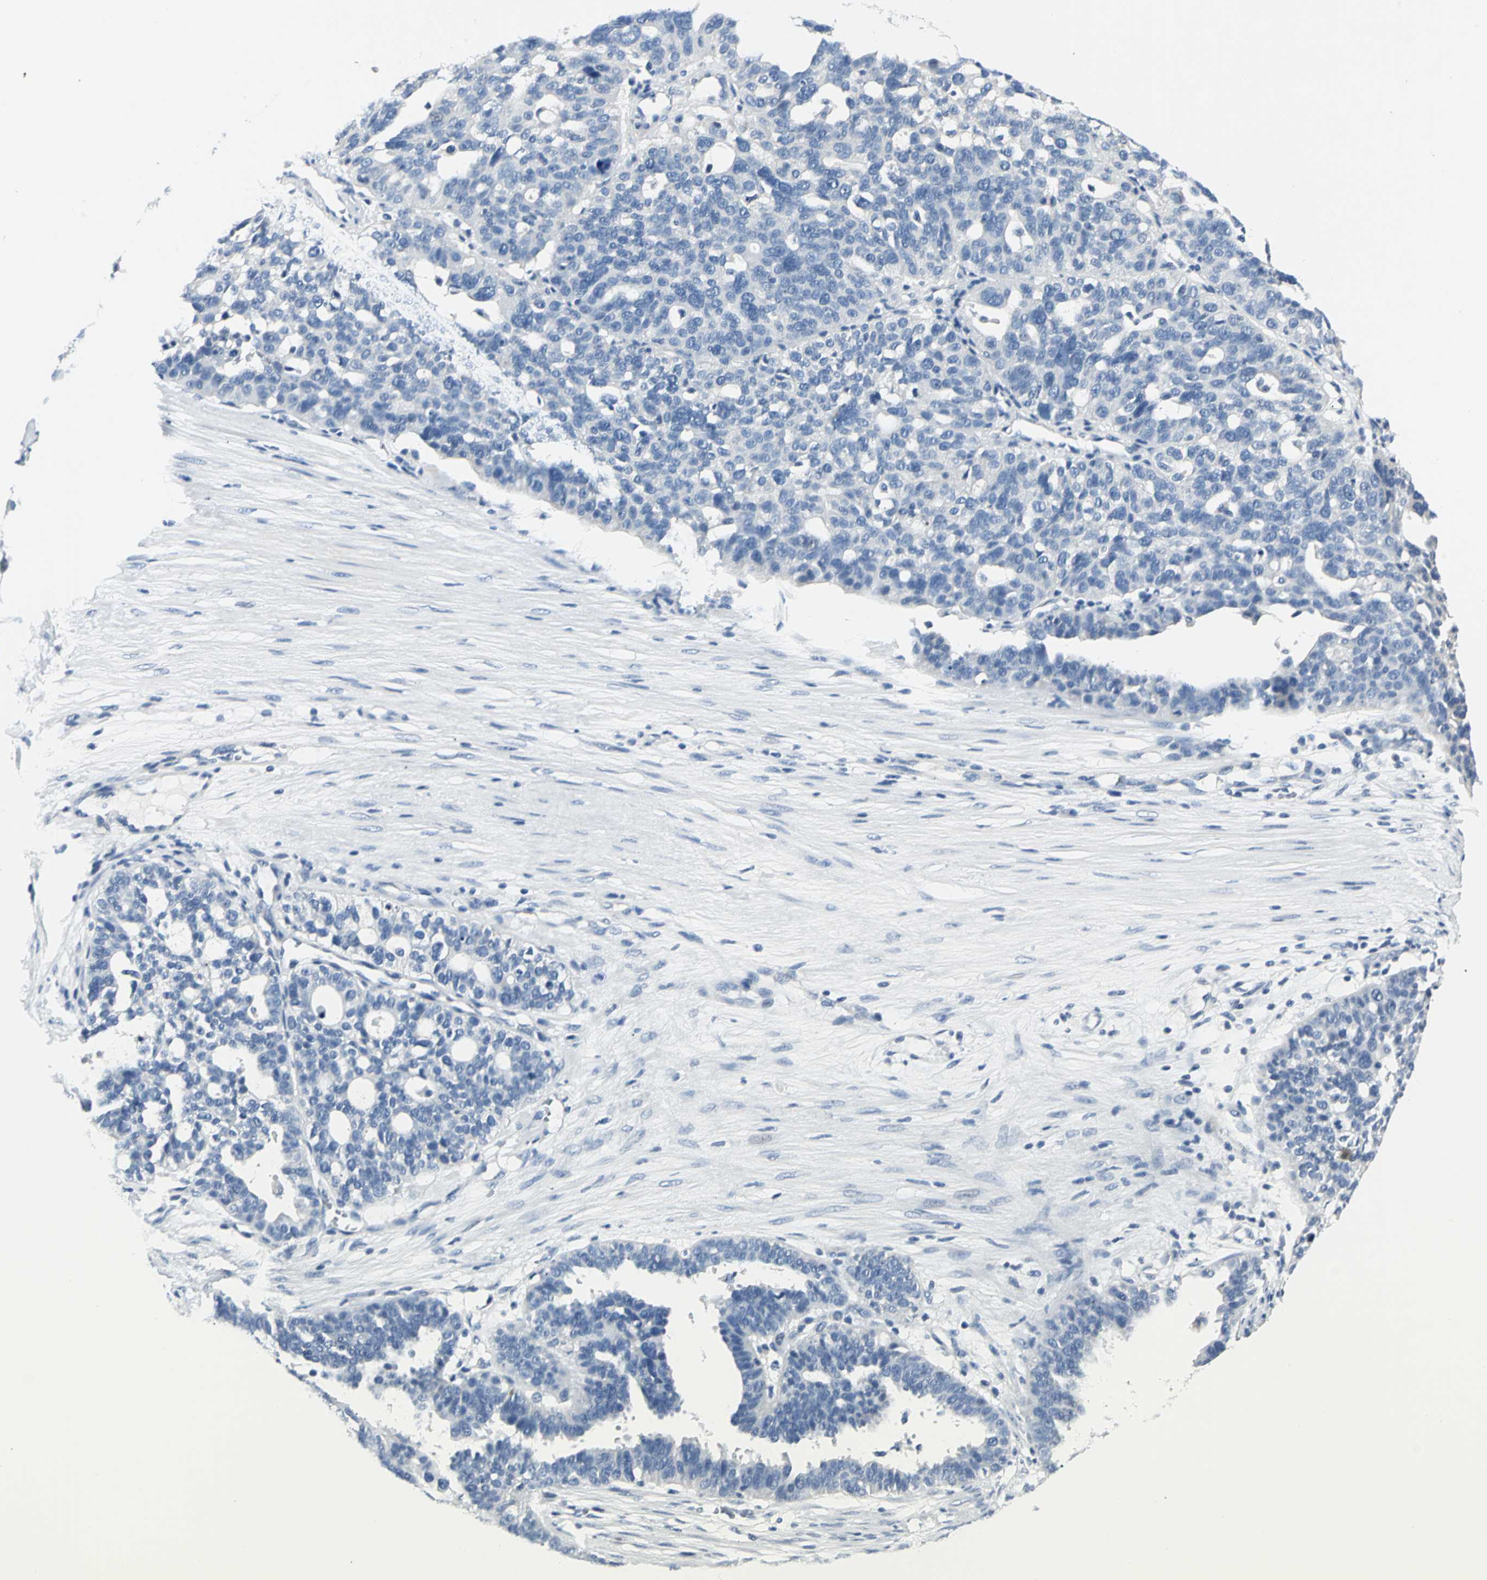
{"staining": {"intensity": "negative", "quantity": "none", "location": "none"}, "tissue": "ovarian cancer", "cell_type": "Tumor cells", "image_type": "cancer", "snomed": [{"axis": "morphology", "description": "Cystadenocarcinoma, serous, NOS"}, {"axis": "topography", "description": "Ovary"}], "caption": "The histopathology image demonstrates no significant expression in tumor cells of ovarian cancer.", "gene": "RIPOR1", "patient": {"sex": "female", "age": 59}}